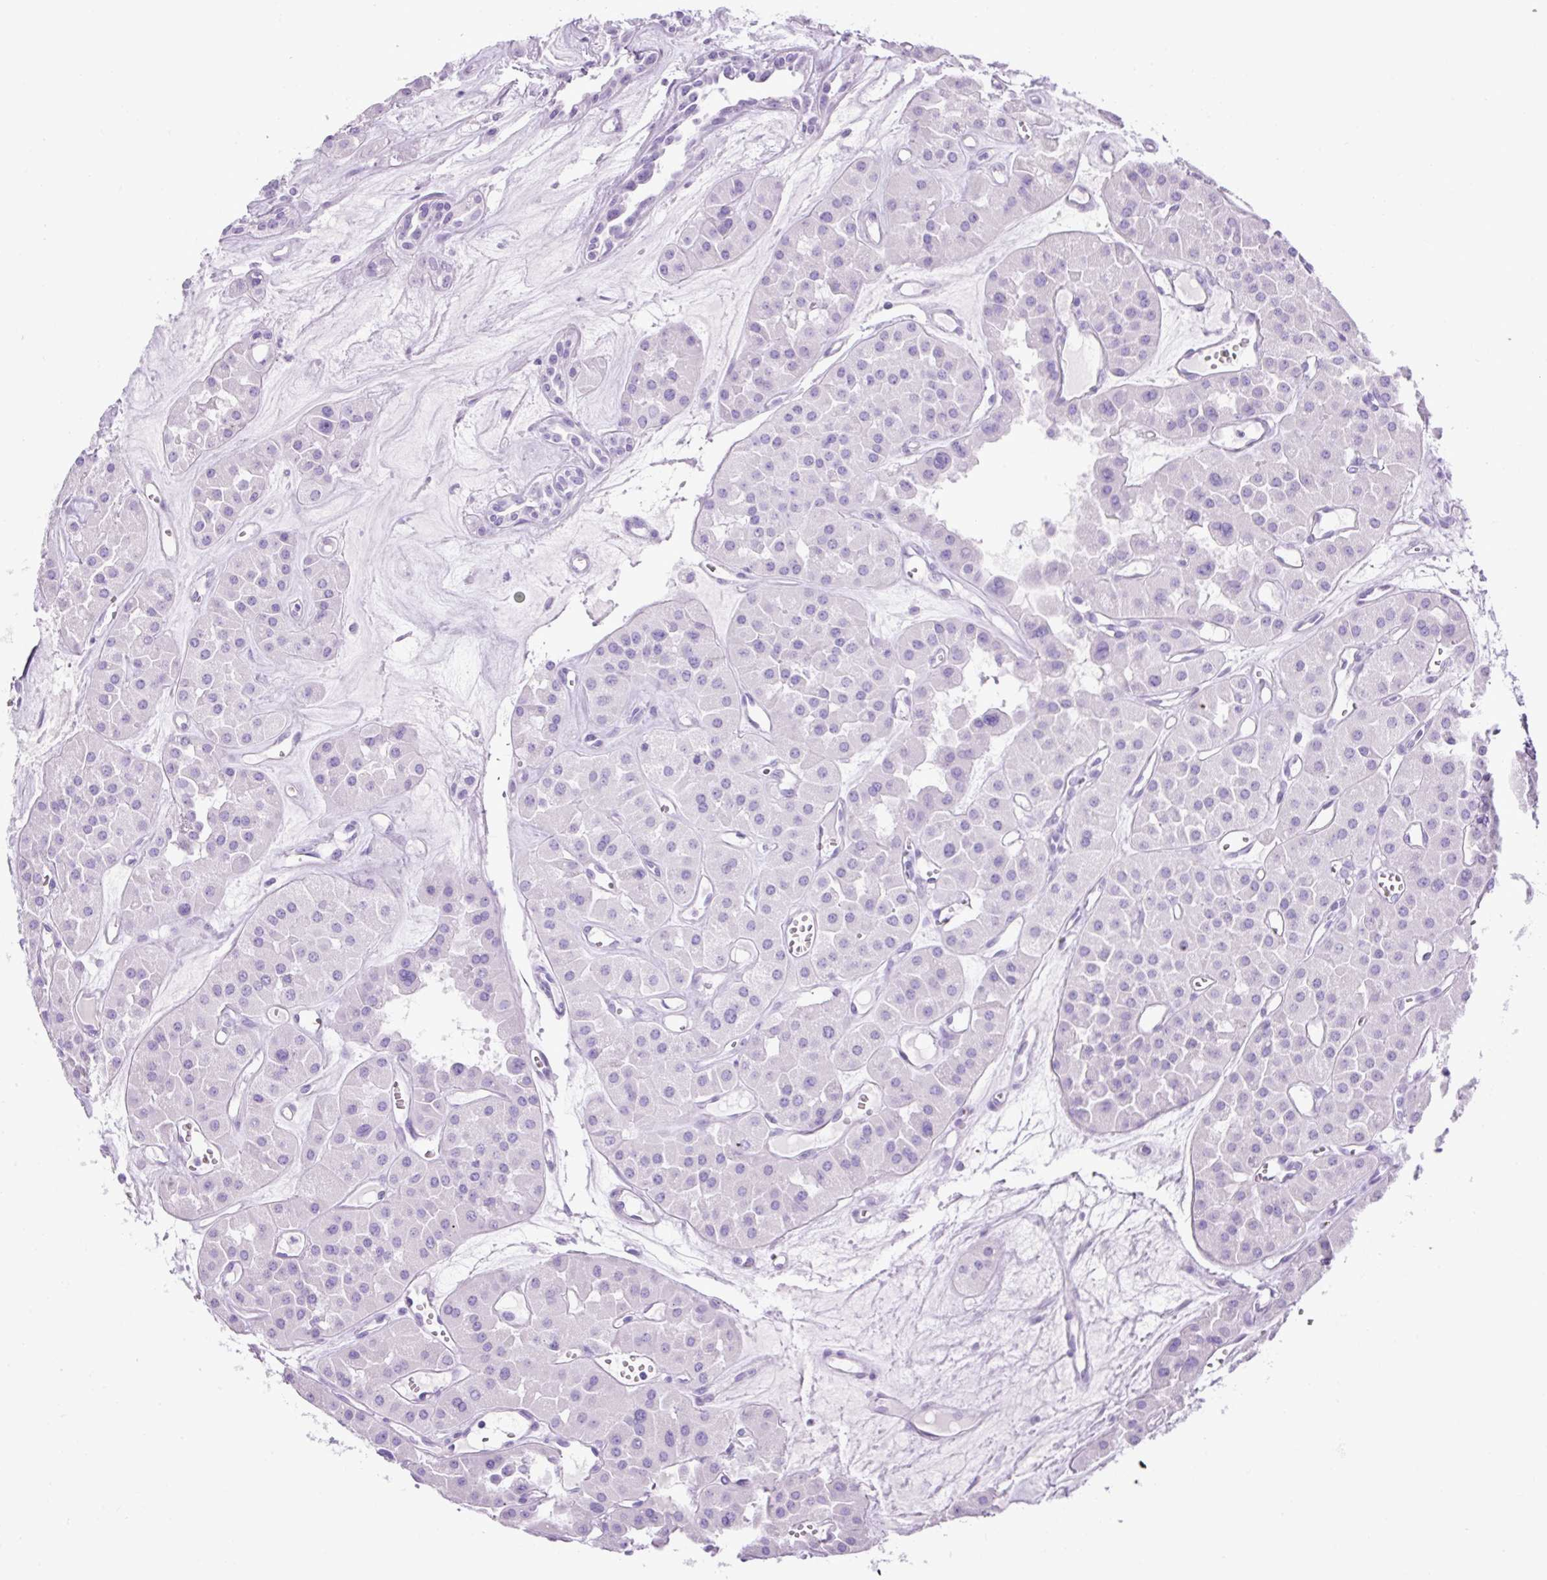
{"staining": {"intensity": "negative", "quantity": "none", "location": "none"}, "tissue": "renal cancer", "cell_type": "Tumor cells", "image_type": "cancer", "snomed": [{"axis": "morphology", "description": "Carcinoma, NOS"}, {"axis": "topography", "description": "Kidney"}], "caption": "The immunohistochemistry image has no significant positivity in tumor cells of renal cancer tissue. The staining was performed using DAB (3,3'-diaminobenzidine) to visualize the protein expression in brown, while the nuclei were stained in blue with hematoxylin (Magnification: 20x).", "gene": "VWA7", "patient": {"sex": "female", "age": 75}}